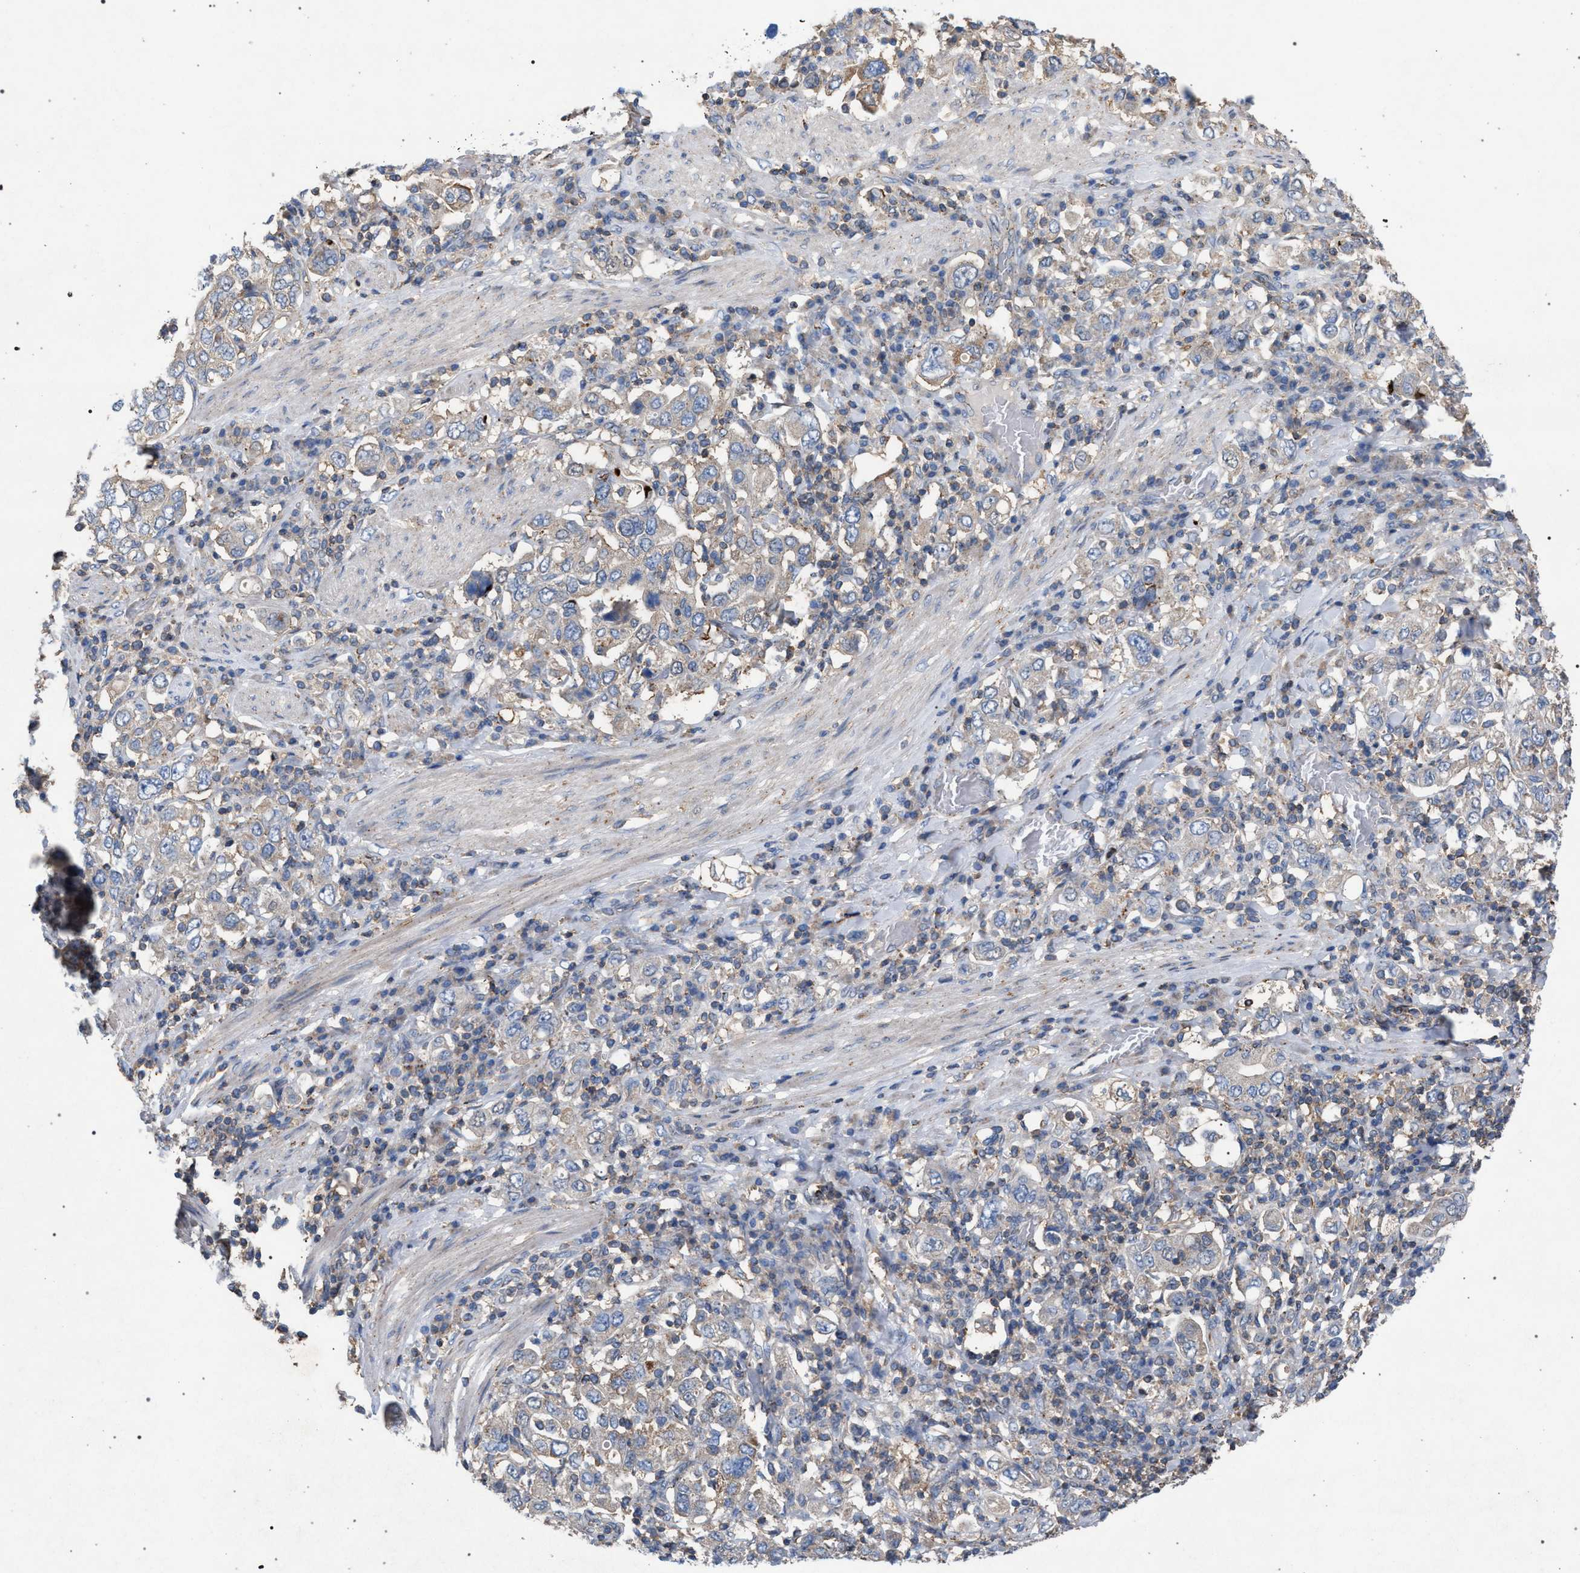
{"staining": {"intensity": "weak", "quantity": "<25%", "location": "cytoplasmic/membranous"}, "tissue": "stomach cancer", "cell_type": "Tumor cells", "image_type": "cancer", "snomed": [{"axis": "morphology", "description": "Adenocarcinoma, NOS"}, {"axis": "topography", "description": "Stomach, upper"}], "caption": "There is no significant staining in tumor cells of stomach adenocarcinoma.", "gene": "VPS13A", "patient": {"sex": "male", "age": 62}}